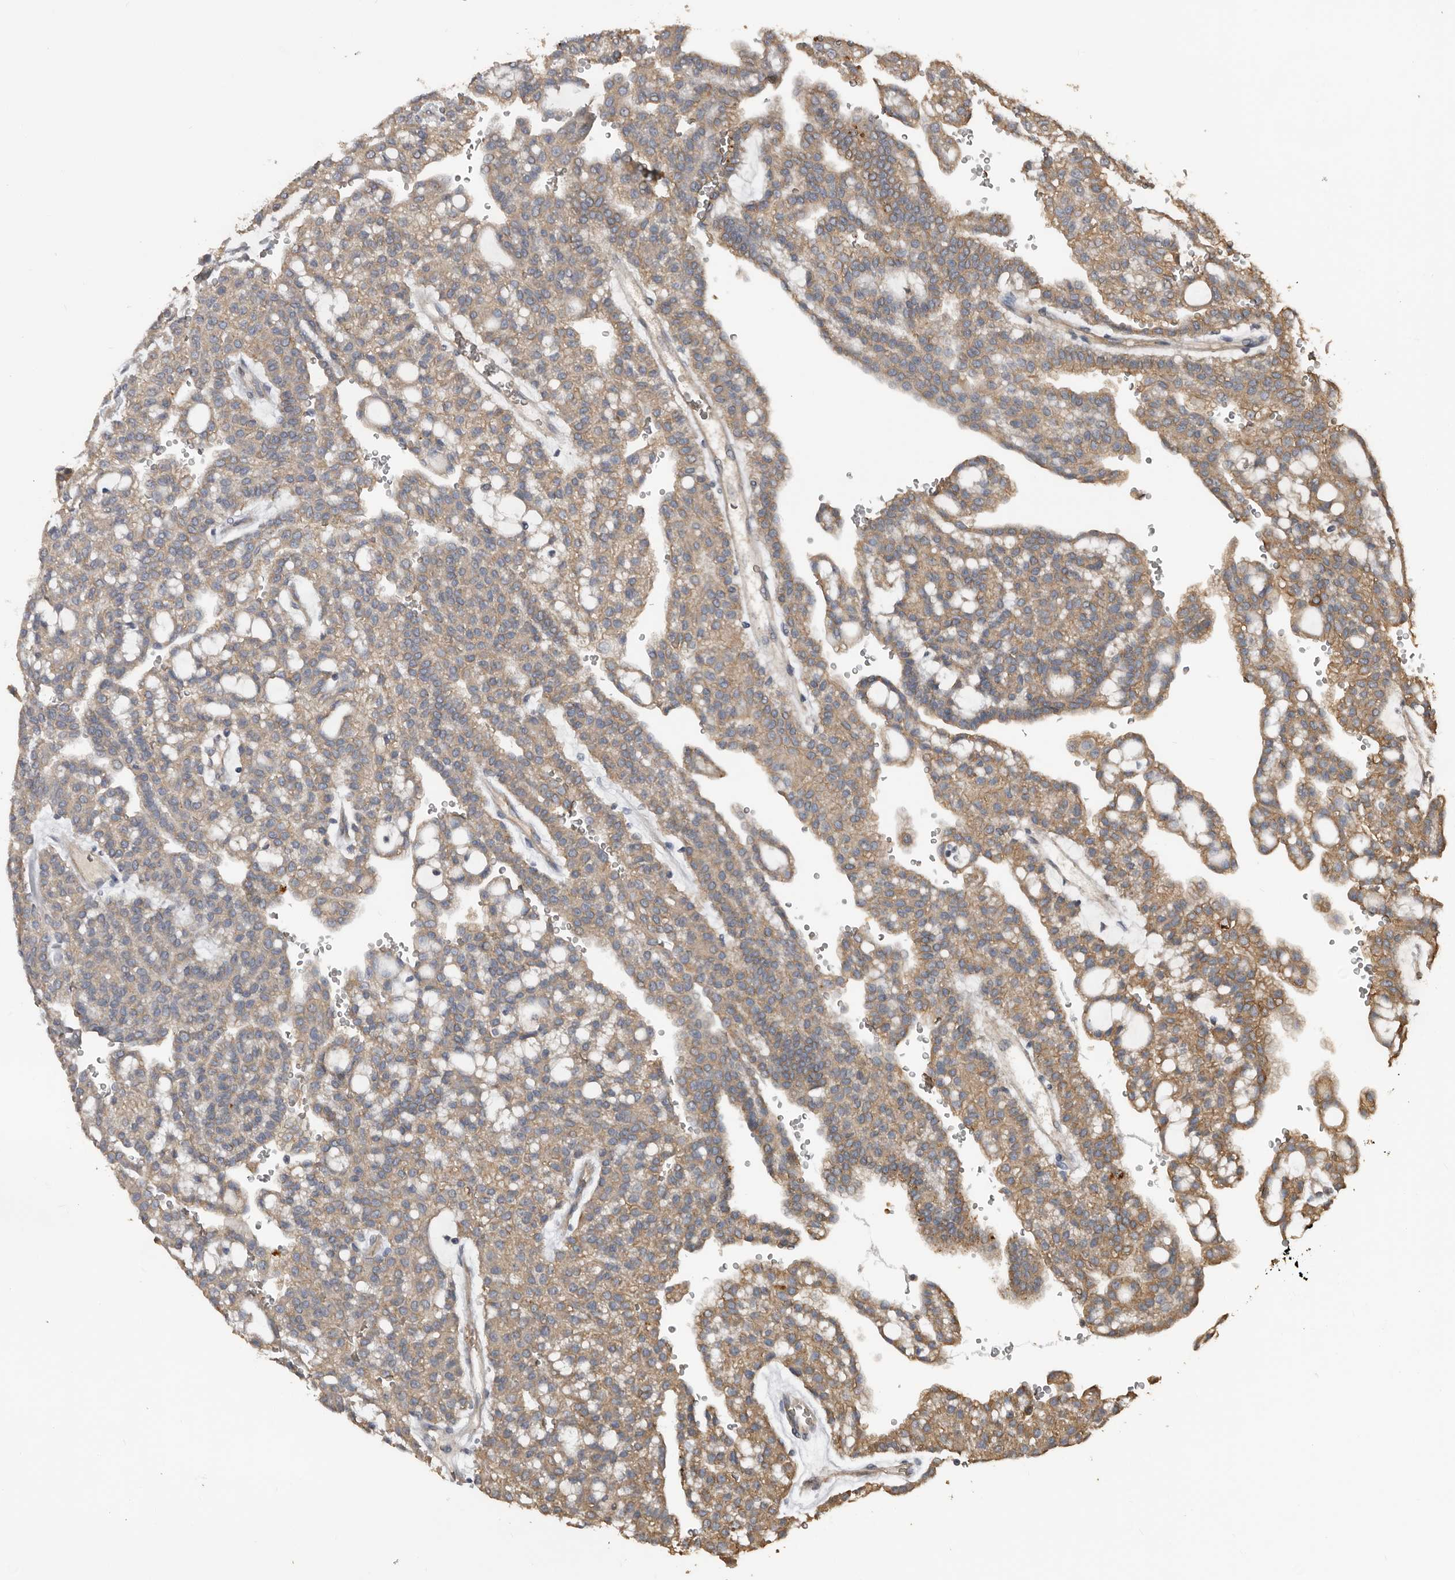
{"staining": {"intensity": "weak", "quantity": ">75%", "location": "cytoplasmic/membranous"}, "tissue": "renal cancer", "cell_type": "Tumor cells", "image_type": "cancer", "snomed": [{"axis": "morphology", "description": "Adenocarcinoma, NOS"}, {"axis": "topography", "description": "Kidney"}], "caption": "This image displays immunohistochemistry staining of human renal cancer (adenocarcinoma), with low weak cytoplasmic/membranous staining in approximately >75% of tumor cells.", "gene": "HYAL4", "patient": {"sex": "male", "age": 63}}